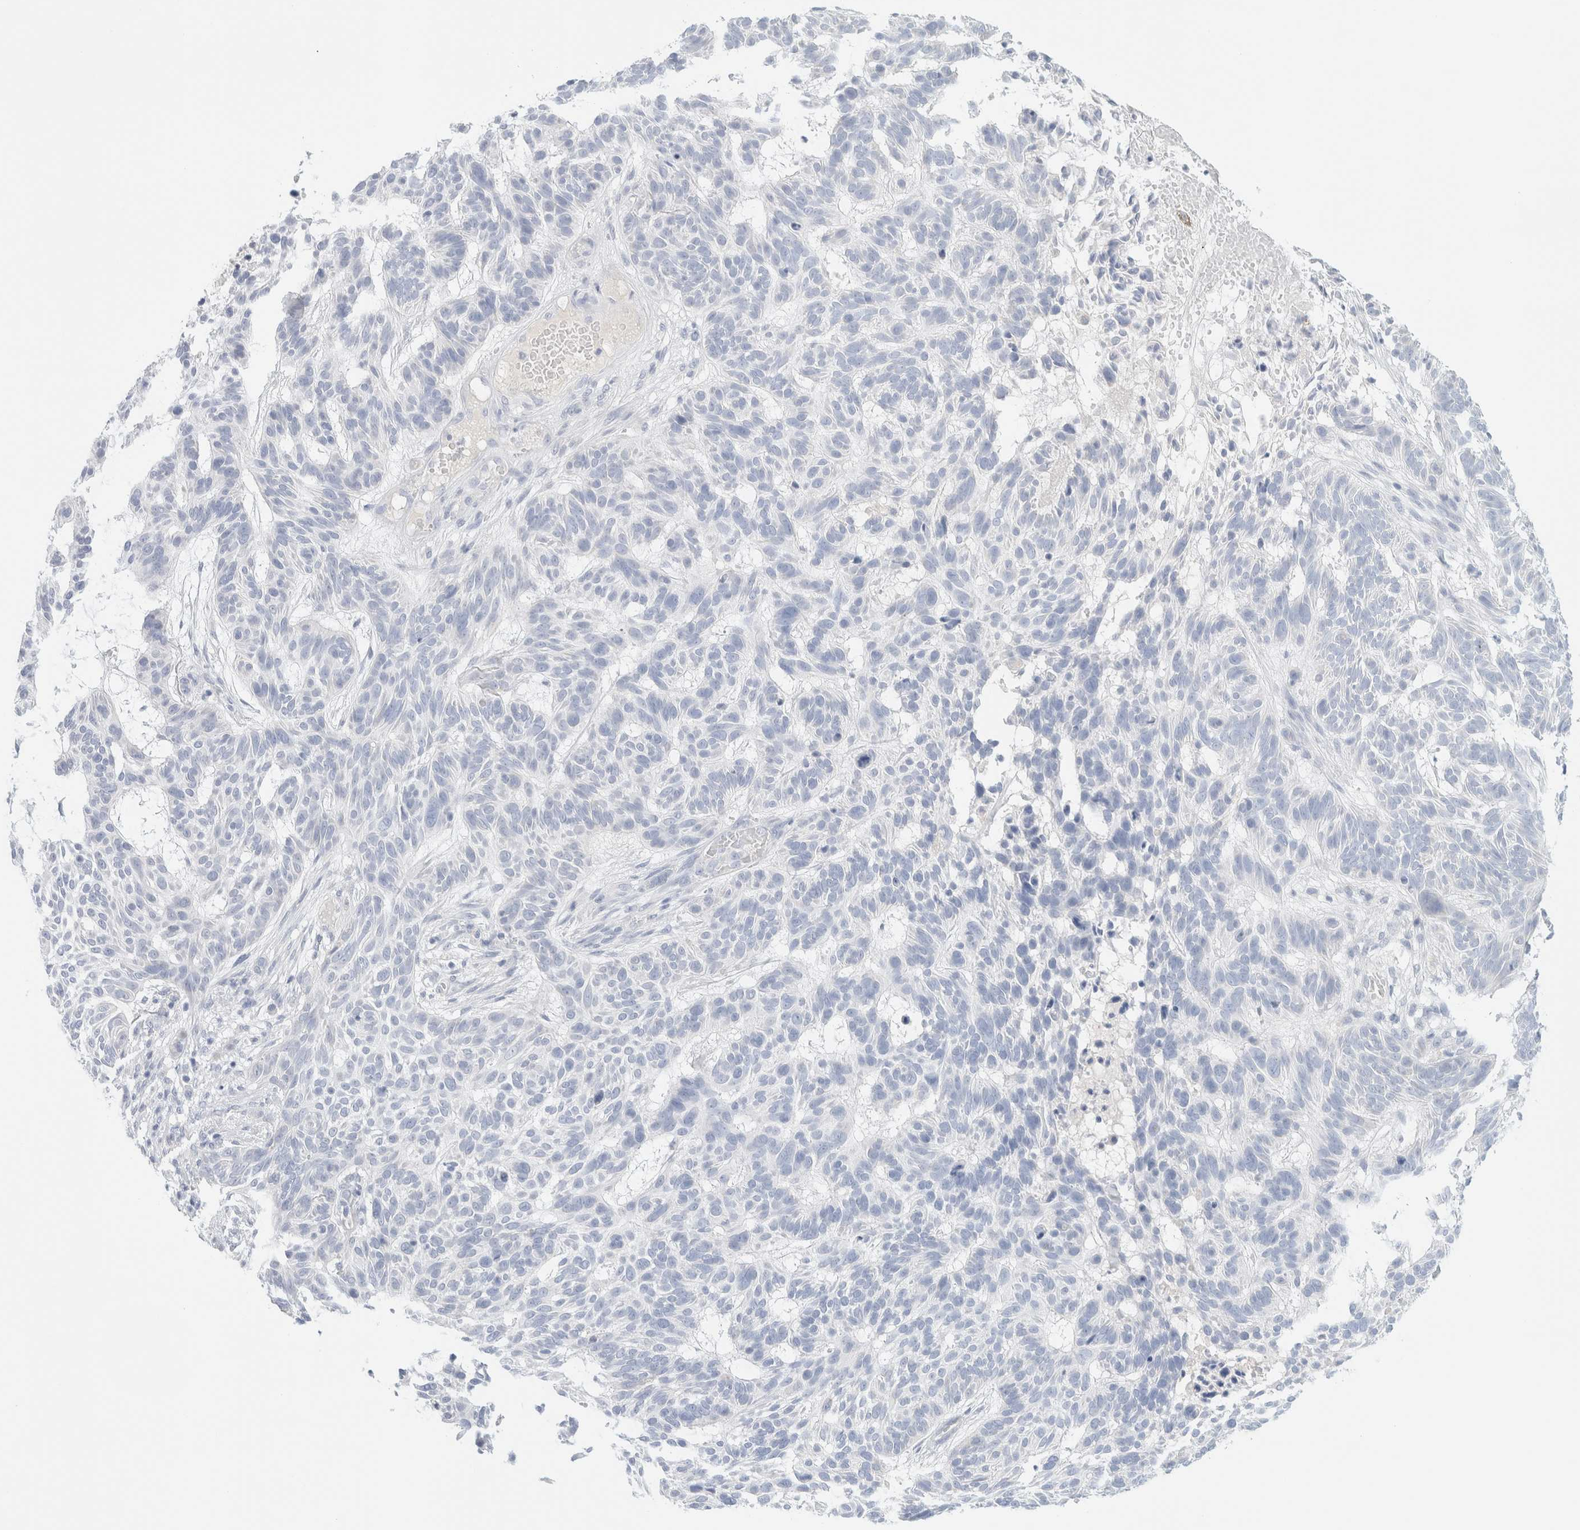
{"staining": {"intensity": "negative", "quantity": "none", "location": "none"}, "tissue": "skin cancer", "cell_type": "Tumor cells", "image_type": "cancer", "snomed": [{"axis": "morphology", "description": "Basal cell carcinoma"}, {"axis": "topography", "description": "Skin"}], "caption": "IHC of human basal cell carcinoma (skin) displays no positivity in tumor cells.", "gene": "HEXD", "patient": {"sex": "male", "age": 85}}